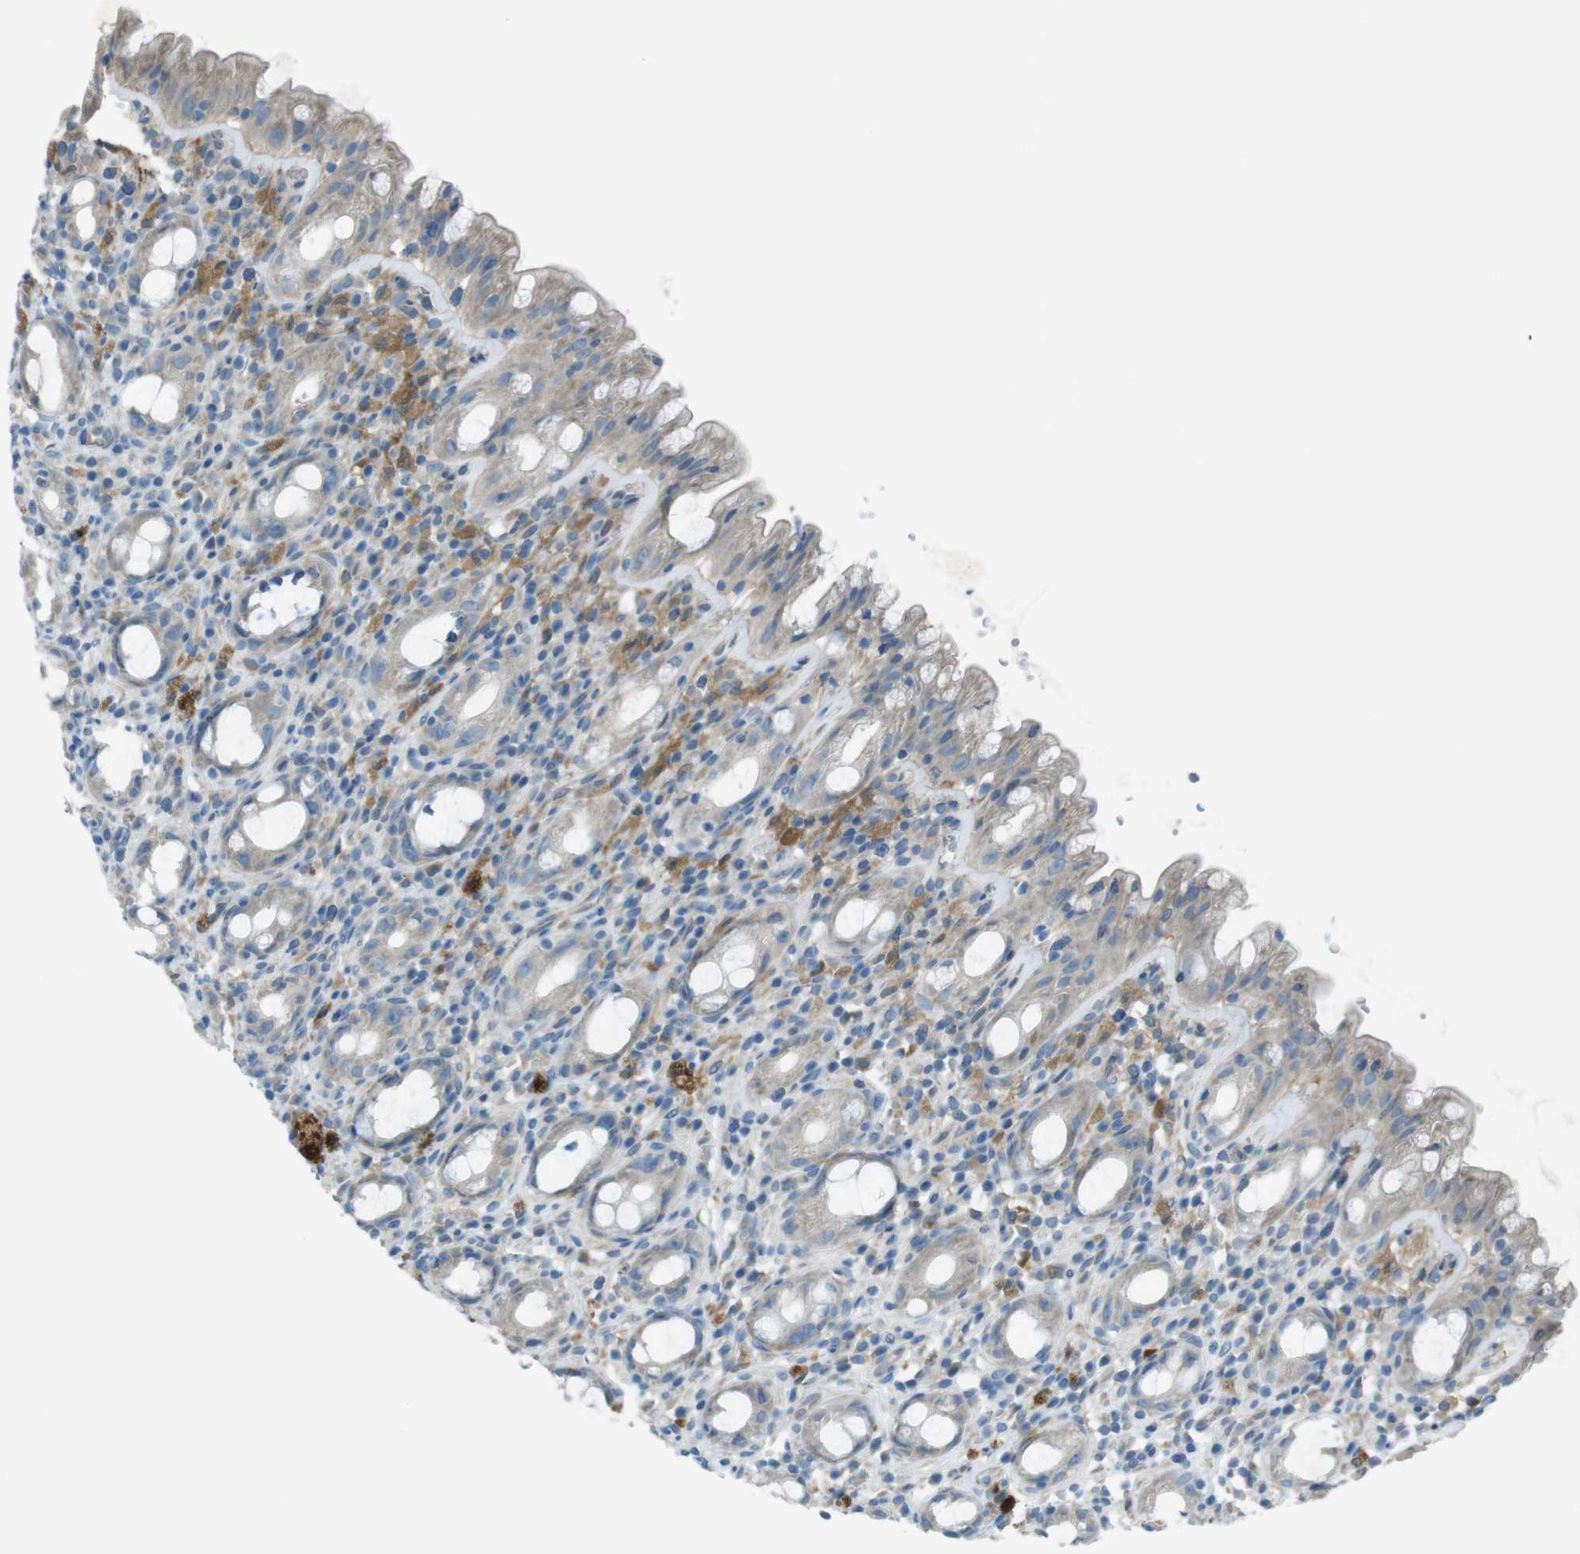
{"staining": {"intensity": "weak", "quantity": "25%-75%", "location": "cytoplasmic/membranous"}, "tissue": "rectum", "cell_type": "Glandular cells", "image_type": "normal", "snomed": [{"axis": "morphology", "description": "Normal tissue, NOS"}, {"axis": "topography", "description": "Rectum"}], "caption": "Rectum stained with DAB (3,3'-diaminobenzidine) immunohistochemistry (IHC) displays low levels of weak cytoplasmic/membranous positivity in about 25%-75% of glandular cells. The staining is performed using DAB (3,3'-diaminobenzidine) brown chromogen to label protein expression. The nuclei are counter-stained blue using hematoxylin.", "gene": "TMEM41B", "patient": {"sex": "male", "age": 44}}